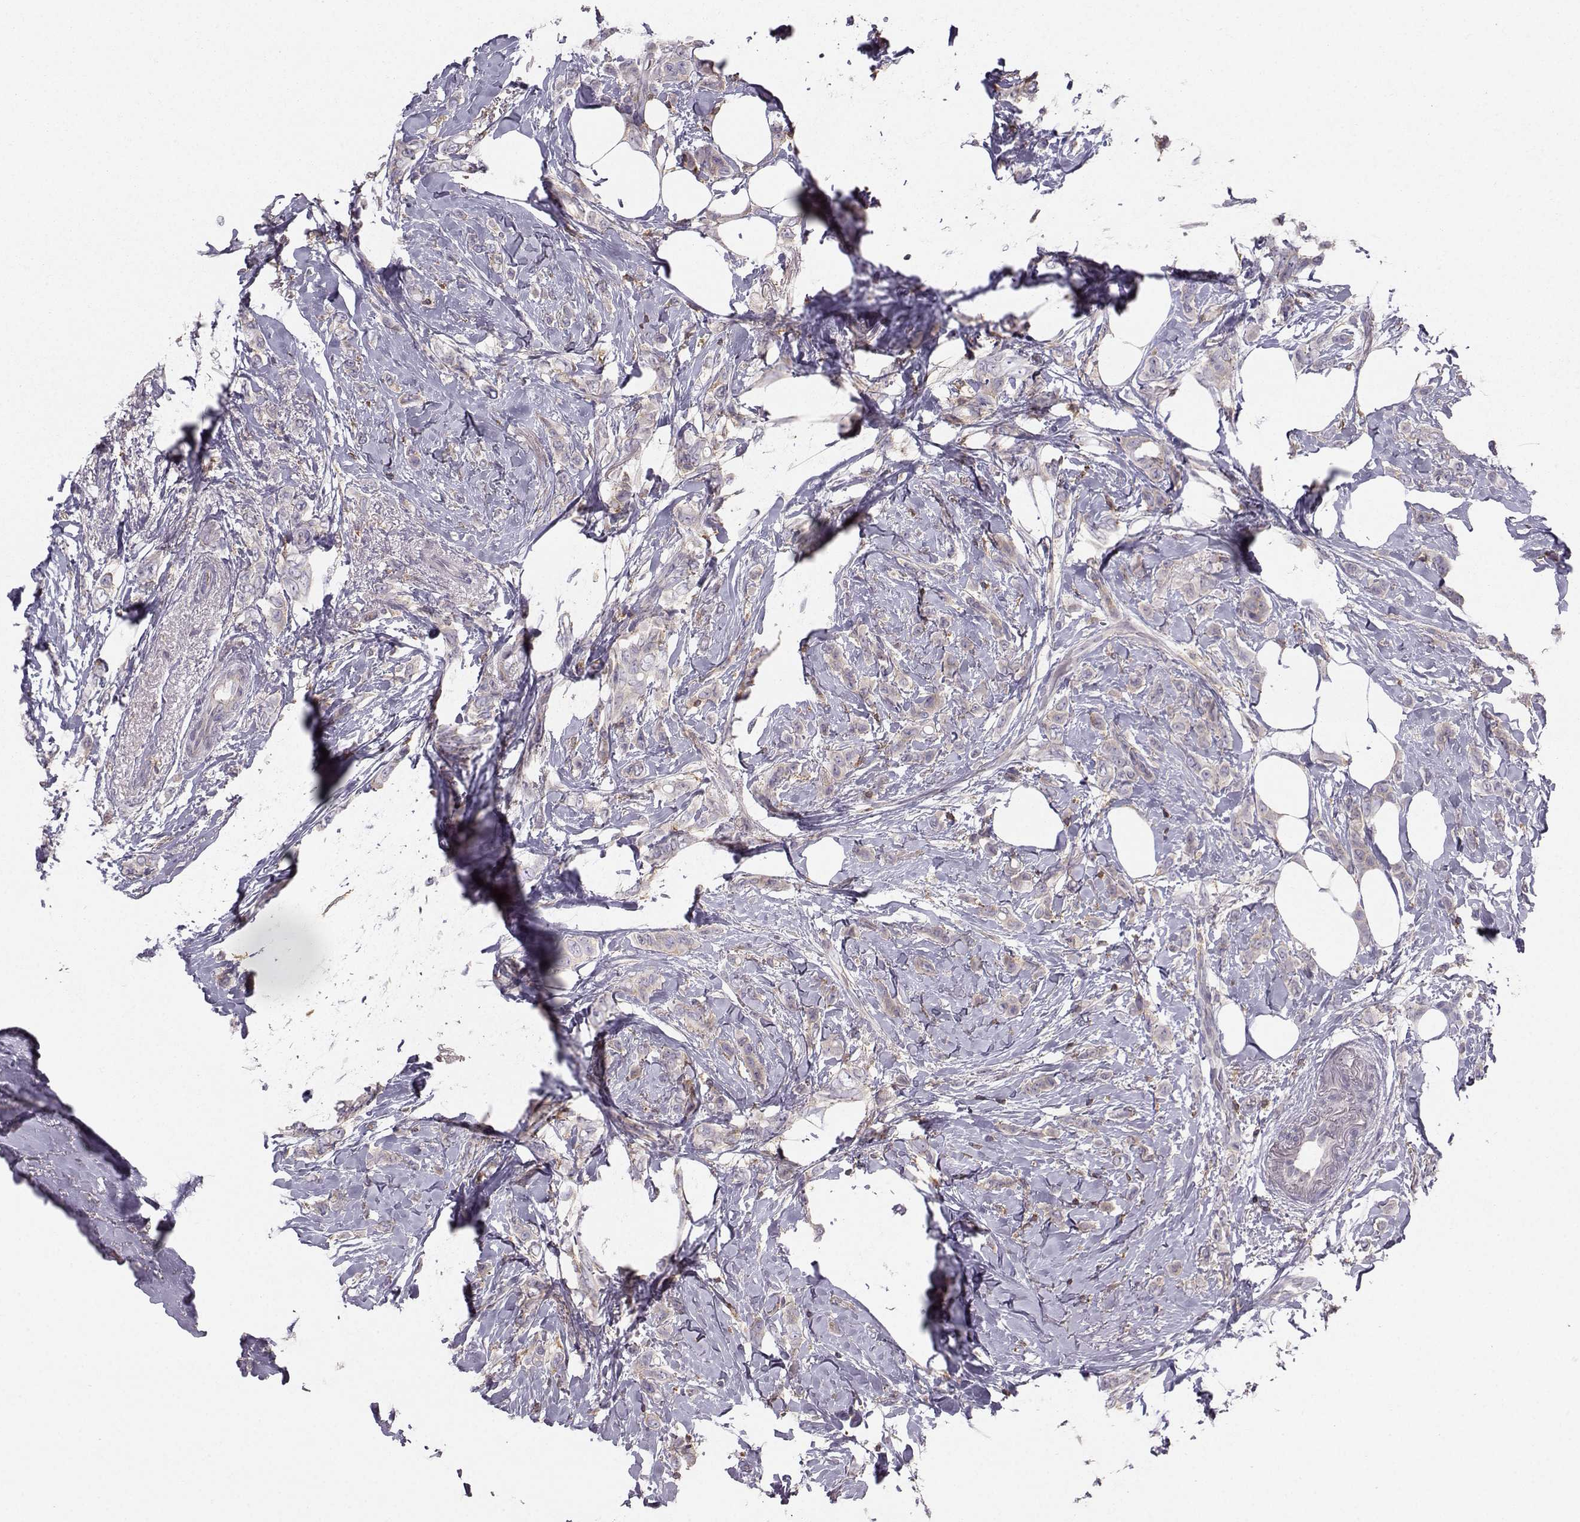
{"staining": {"intensity": "weak", "quantity": "25%-75%", "location": "cytoplasmic/membranous"}, "tissue": "breast cancer", "cell_type": "Tumor cells", "image_type": "cancer", "snomed": [{"axis": "morphology", "description": "Lobular carcinoma"}, {"axis": "topography", "description": "Breast"}], "caption": "Protein expression analysis of human breast cancer reveals weak cytoplasmic/membranous staining in approximately 25%-75% of tumor cells.", "gene": "ZBTB32", "patient": {"sex": "female", "age": 66}}